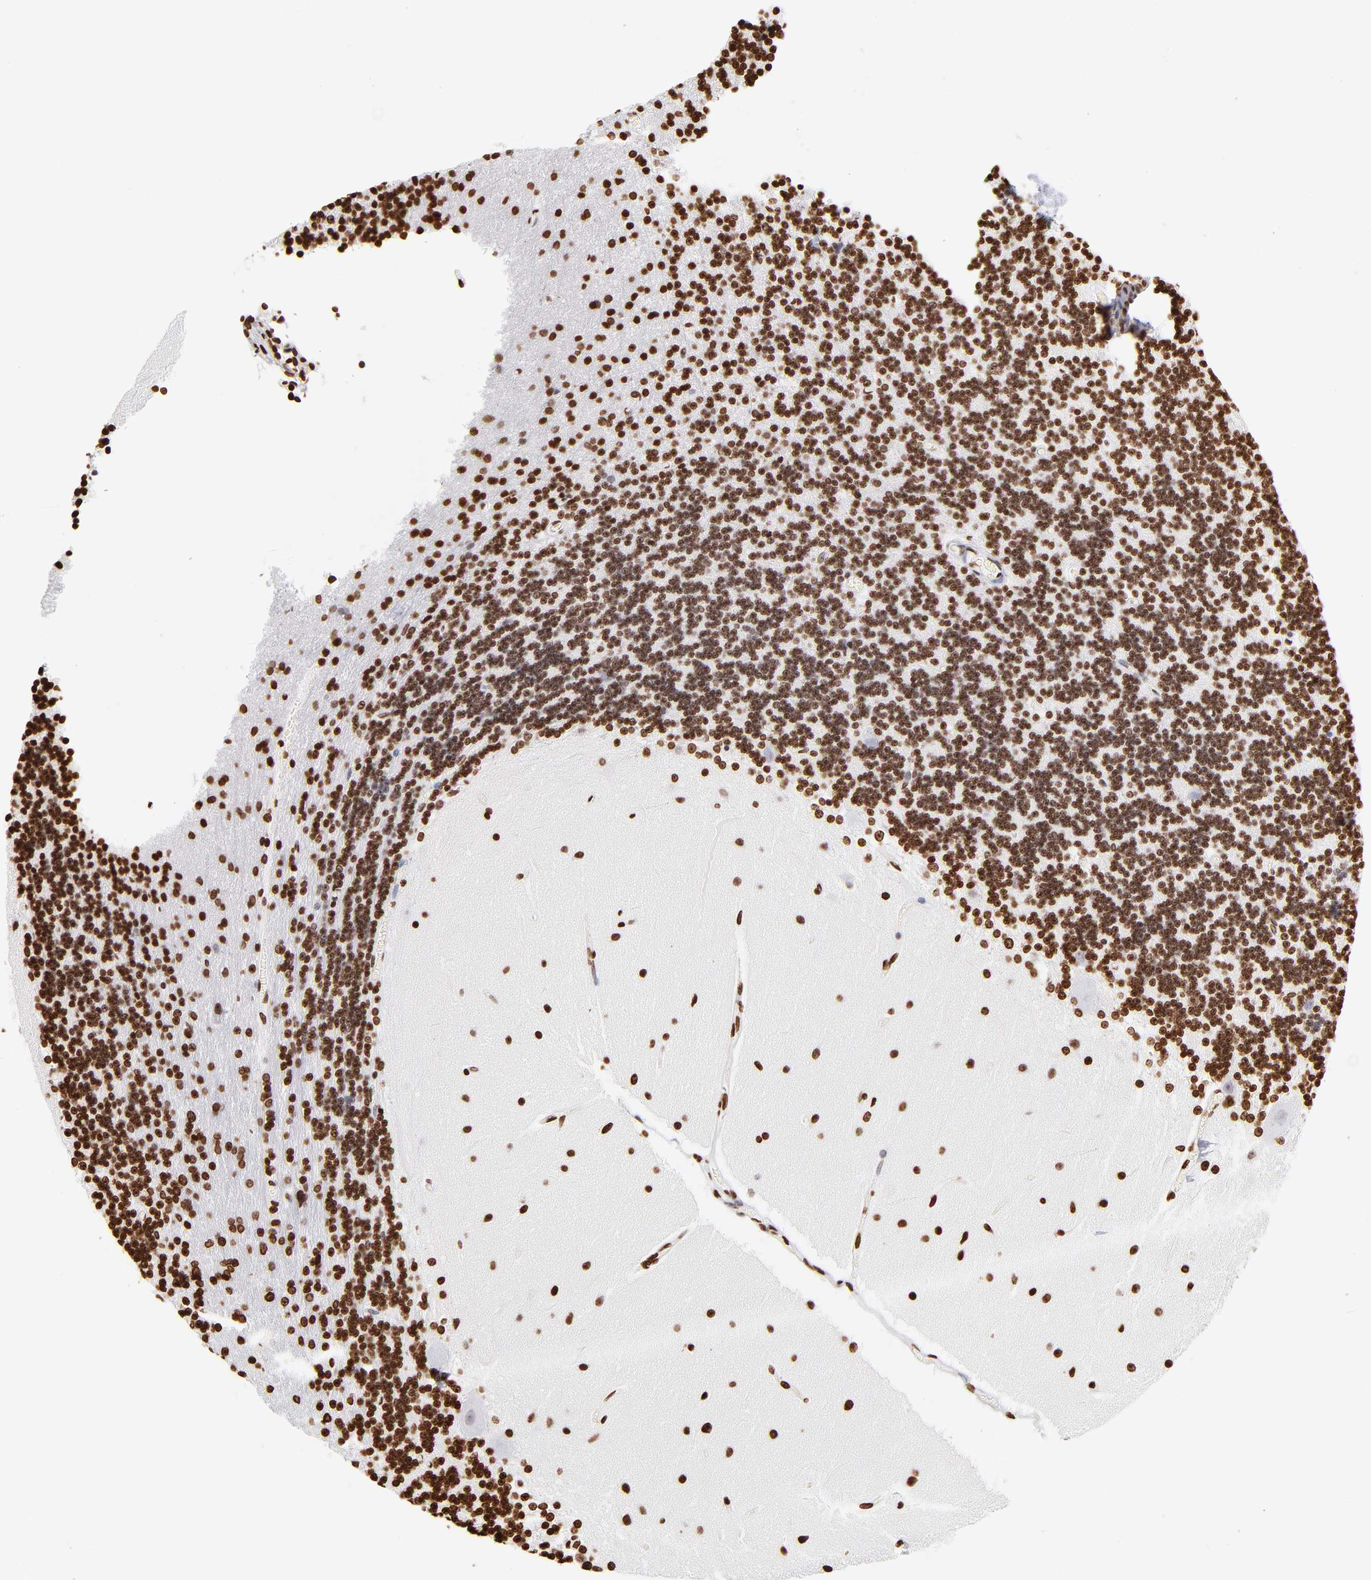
{"staining": {"intensity": "strong", "quantity": ">75%", "location": "nuclear"}, "tissue": "cerebellum", "cell_type": "Cells in granular layer", "image_type": "normal", "snomed": [{"axis": "morphology", "description": "Normal tissue, NOS"}, {"axis": "topography", "description": "Cerebellum"}], "caption": "Immunohistochemistry (DAB) staining of benign human cerebellum demonstrates strong nuclear protein positivity in approximately >75% of cells in granular layer. (DAB (3,3'-diaminobenzidine) IHC with brightfield microscopy, high magnification).", "gene": "RTL4", "patient": {"sex": "female", "age": 54}}